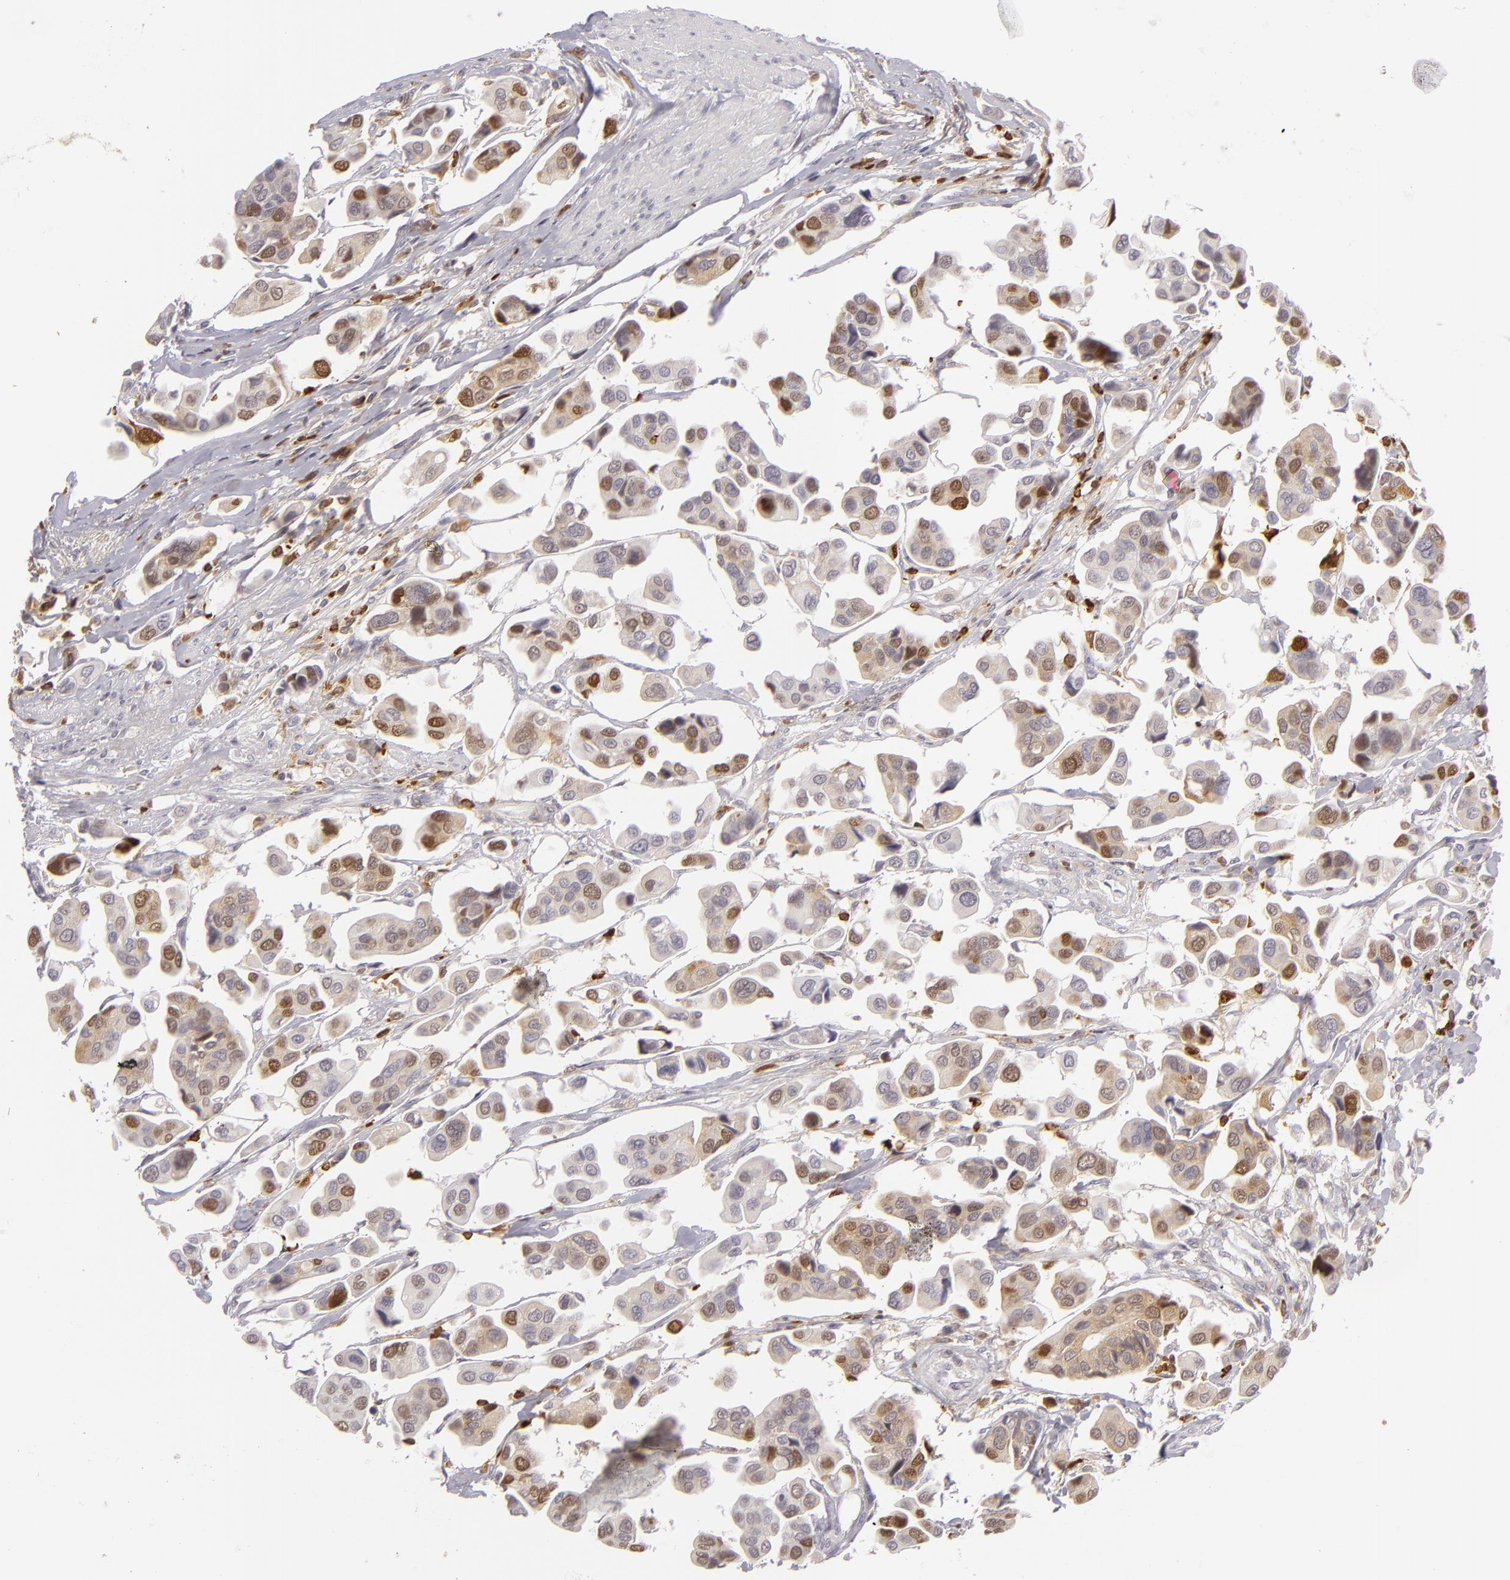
{"staining": {"intensity": "moderate", "quantity": "25%-75%", "location": "cytoplasmic/membranous,nuclear"}, "tissue": "urothelial cancer", "cell_type": "Tumor cells", "image_type": "cancer", "snomed": [{"axis": "morphology", "description": "Adenocarcinoma, NOS"}, {"axis": "topography", "description": "Urinary bladder"}], "caption": "IHC histopathology image of human adenocarcinoma stained for a protein (brown), which displays medium levels of moderate cytoplasmic/membranous and nuclear positivity in approximately 25%-75% of tumor cells.", "gene": "APOBEC3G", "patient": {"sex": "male", "age": 61}}